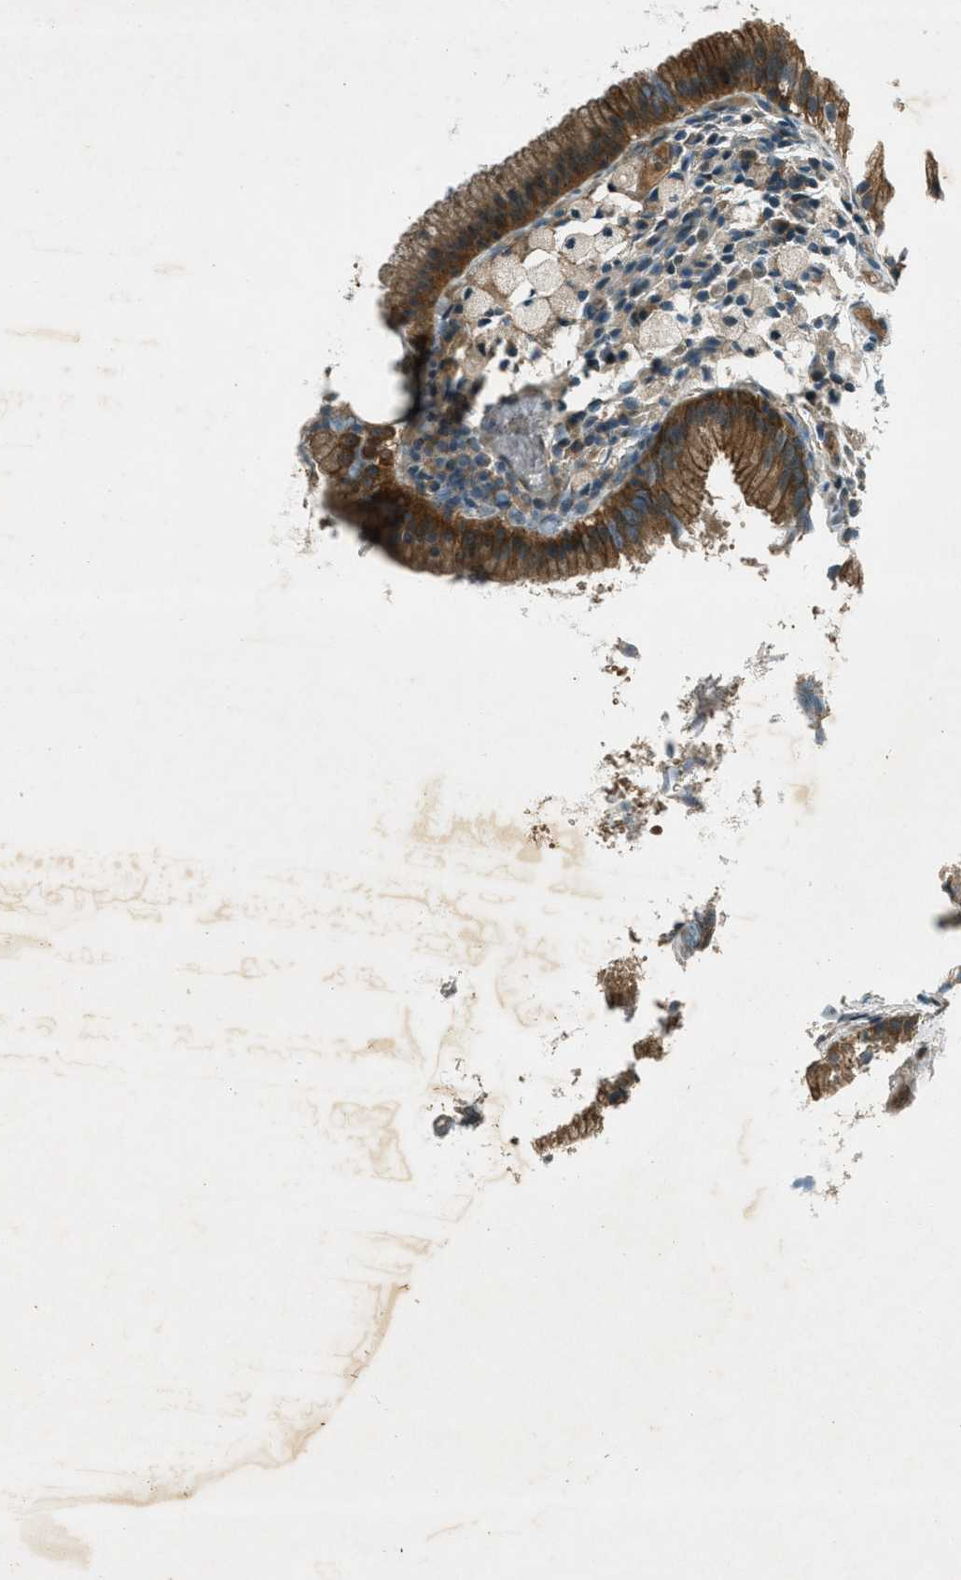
{"staining": {"intensity": "strong", "quantity": ">75%", "location": "cytoplasmic/membranous"}, "tissue": "gallbladder", "cell_type": "Glandular cells", "image_type": "normal", "snomed": [{"axis": "morphology", "description": "Normal tissue, NOS"}, {"axis": "topography", "description": "Gallbladder"}], "caption": "A histopathology image of human gallbladder stained for a protein shows strong cytoplasmic/membranous brown staining in glandular cells. The staining is performed using DAB brown chromogen to label protein expression. The nuclei are counter-stained blue using hematoxylin.", "gene": "STK11", "patient": {"sex": "female", "age": 26}}